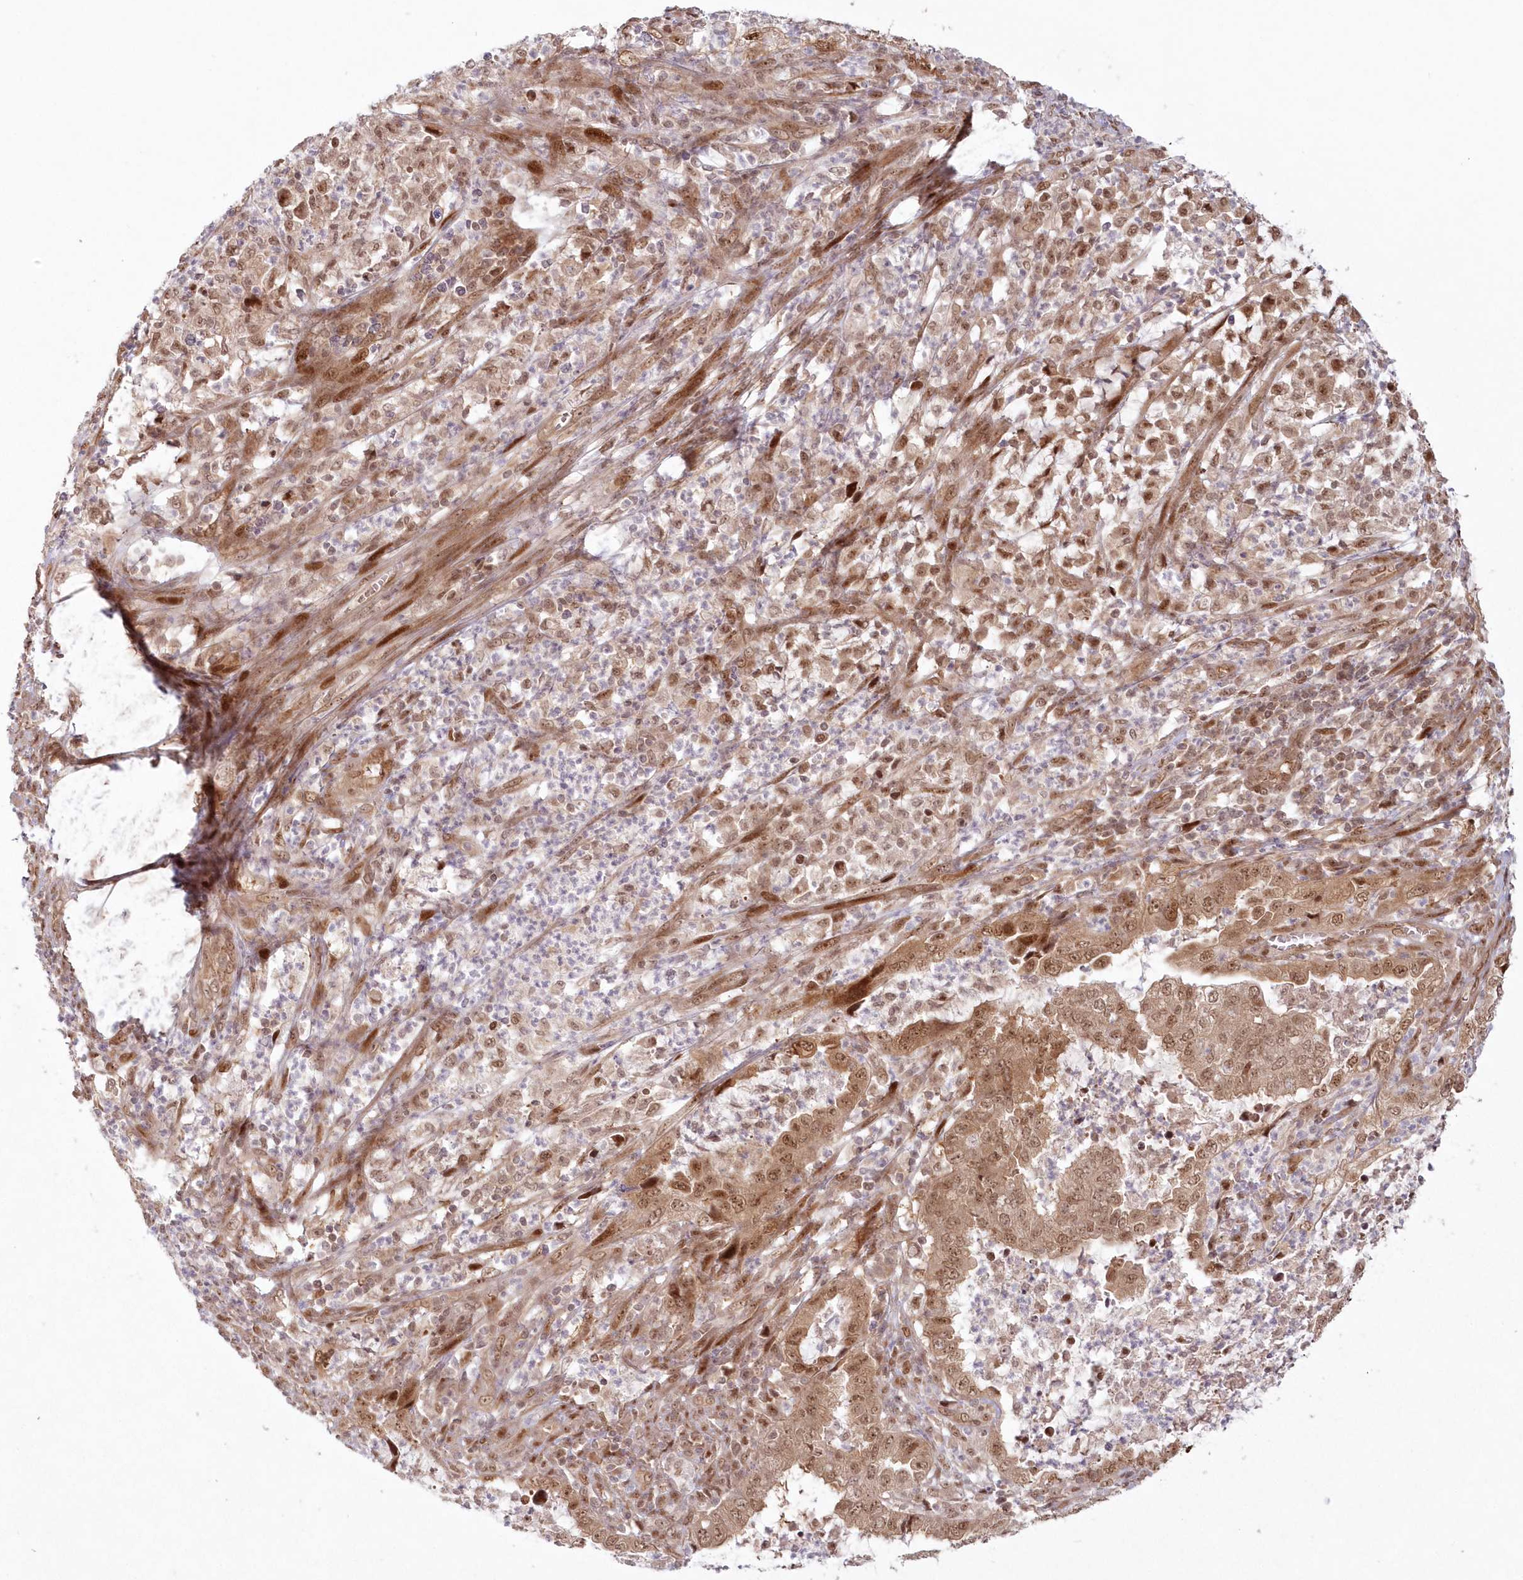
{"staining": {"intensity": "moderate", "quantity": ">75%", "location": "cytoplasmic/membranous,nuclear"}, "tissue": "endometrial cancer", "cell_type": "Tumor cells", "image_type": "cancer", "snomed": [{"axis": "morphology", "description": "Adenocarcinoma, NOS"}, {"axis": "topography", "description": "Endometrium"}], "caption": "High-power microscopy captured an immunohistochemistry histopathology image of endometrial cancer (adenocarcinoma), revealing moderate cytoplasmic/membranous and nuclear staining in approximately >75% of tumor cells.", "gene": "TOGARAM2", "patient": {"sex": "female", "age": 51}}